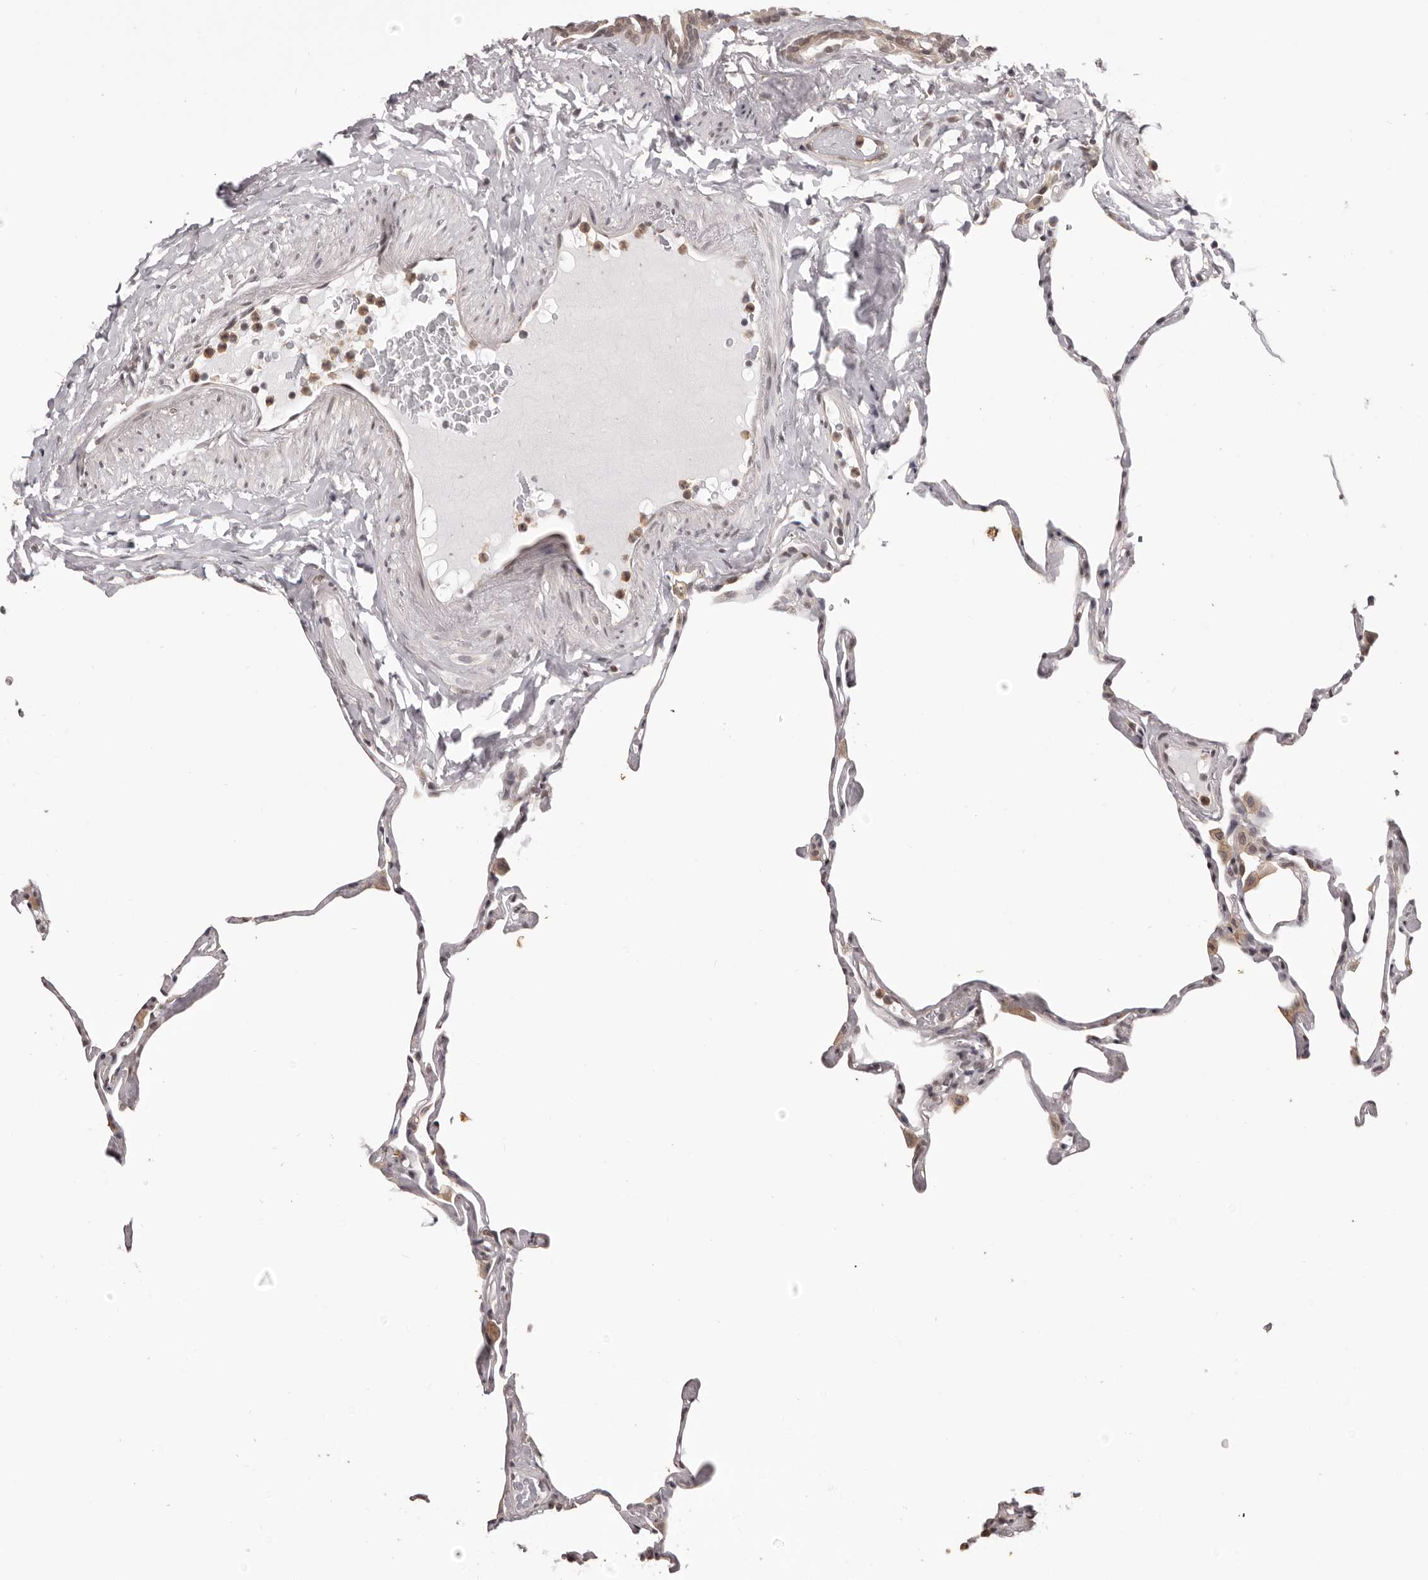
{"staining": {"intensity": "negative", "quantity": "none", "location": "none"}, "tissue": "lung", "cell_type": "Alveolar cells", "image_type": "normal", "snomed": [{"axis": "morphology", "description": "Normal tissue, NOS"}, {"axis": "topography", "description": "Lung"}], "caption": "Alveolar cells are negative for protein expression in unremarkable human lung. (Stains: DAB (3,3'-diaminobenzidine) immunohistochemistry with hematoxylin counter stain, Microscopy: brightfield microscopy at high magnification).", "gene": "RNF2", "patient": {"sex": "male", "age": 65}}